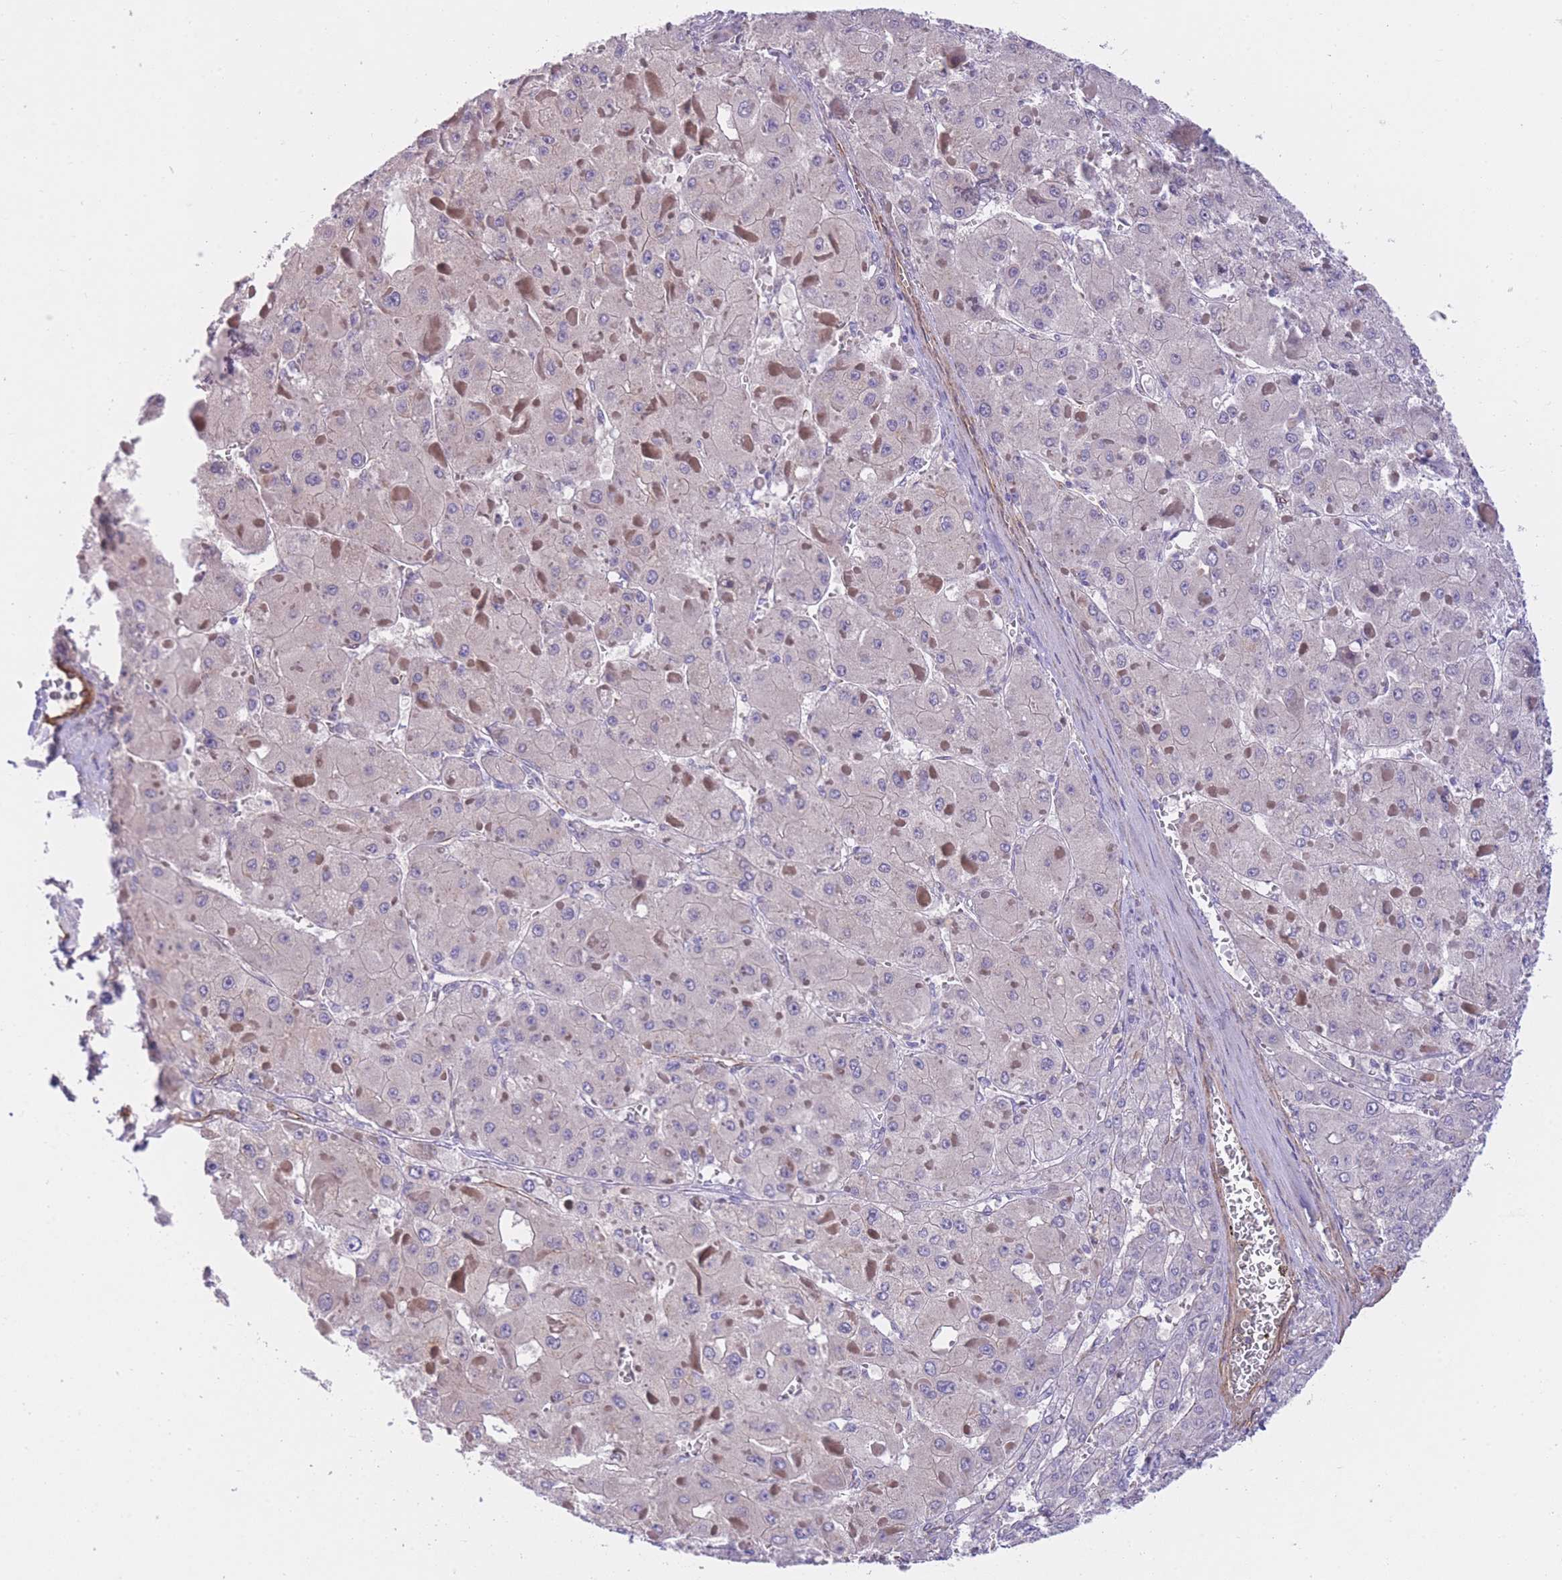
{"staining": {"intensity": "negative", "quantity": "none", "location": "none"}, "tissue": "liver cancer", "cell_type": "Tumor cells", "image_type": "cancer", "snomed": [{"axis": "morphology", "description": "Carcinoma, Hepatocellular, NOS"}, {"axis": "topography", "description": "Liver"}], "caption": "Immunohistochemistry (IHC) histopathology image of human hepatocellular carcinoma (liver) stained for a protein (brown), which shows no expression in tumor cells. (DAB immunohistochemistry visualized using brightfield microscopy, high magnification).", "gene": "QTRT1", "patient": {"sex": "female", "age": 73}}